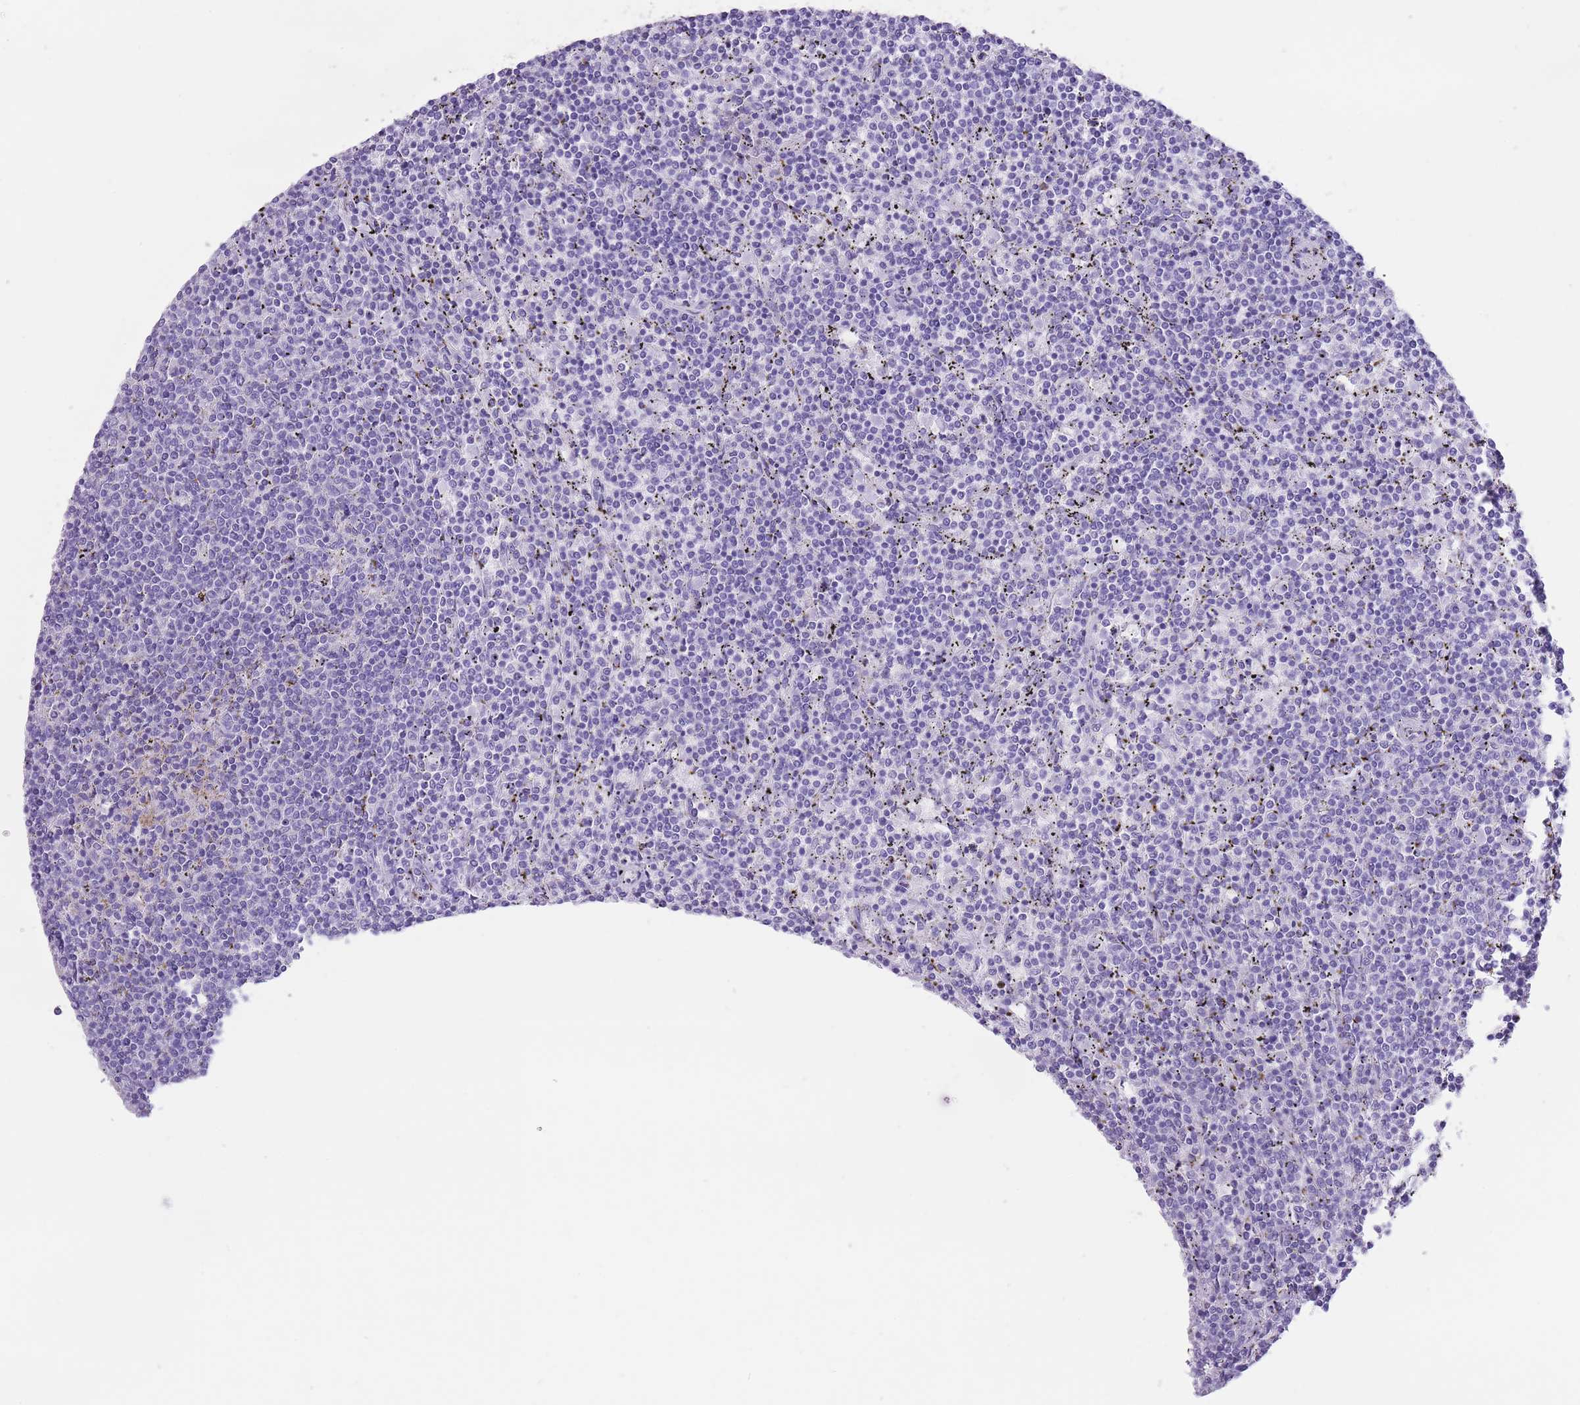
{"staining": {"intensity": "negative", "quantity": "none", "location": "none"}, "tissue": "lymphoma", "cell_type": "Tumor cells", "image_type": "cancer", "snomed": [{"axis": "morphology", "description": "Malignant lymphoma, non-Hodgkin's type, Low grade"}, {"axis": "topography", "description": "Spleen"}], "caption": "Protein analysis of malignant lymphoma, non-Hodgkin's type (low-grade) reveals no significant staining in tumor cells. (DAB (3,3'-diaminobenzidine) immunohistochemistry (IHC) with hematoxylin counter stain).", "gene": "RAI2", "patient": {"sex": "female", "age": 50}}